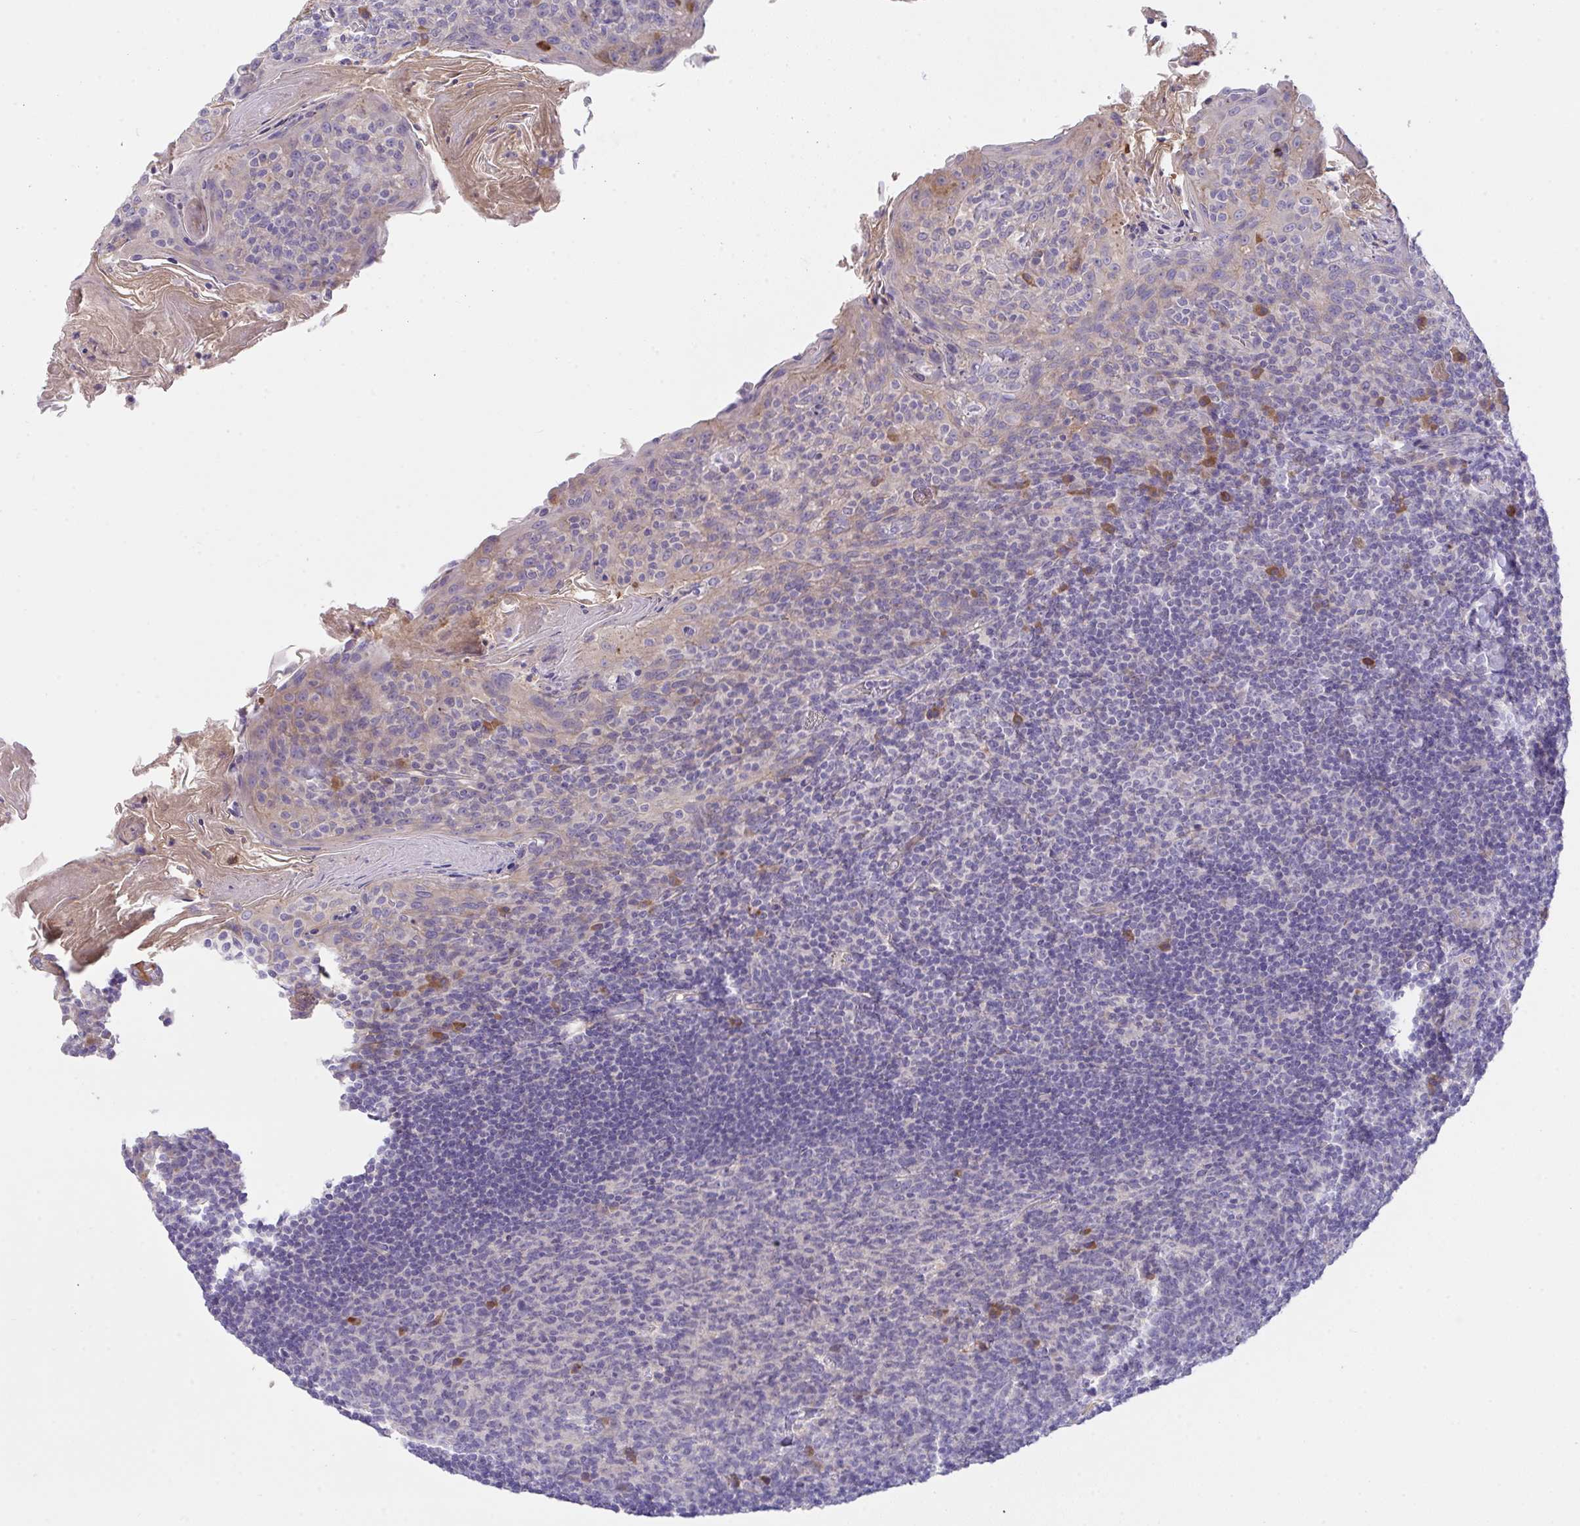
{"staining": {"intensity": "moderate", "quantity": "<25%", "location": "cytoplasmic/membranous"}, "tissue": "tonsil", "cell_type": "Germinal center cells", "image_type": "normal", "snomed": [{"axis": "morphology", "description": "Normal tissue, NOS"}, {"axis": "topography", "description": "Tonsil"}], "caption": "Immunohistochemistry (IHC) staining of normal tonsil, which reveals low levels of moderate cytoplasmic/membranous positivity in approximately <25% of germinal center cells indicating moderate cytoplasmic/membranous protein staining. The staining was performed using DAB (3,3'-diaminobenzidine) (brown) for protein detection and nuclei were counterstained in hematoxylin (blue).", "gene": "ZNF581", "patient": {"sex": "female", "age": 10}}